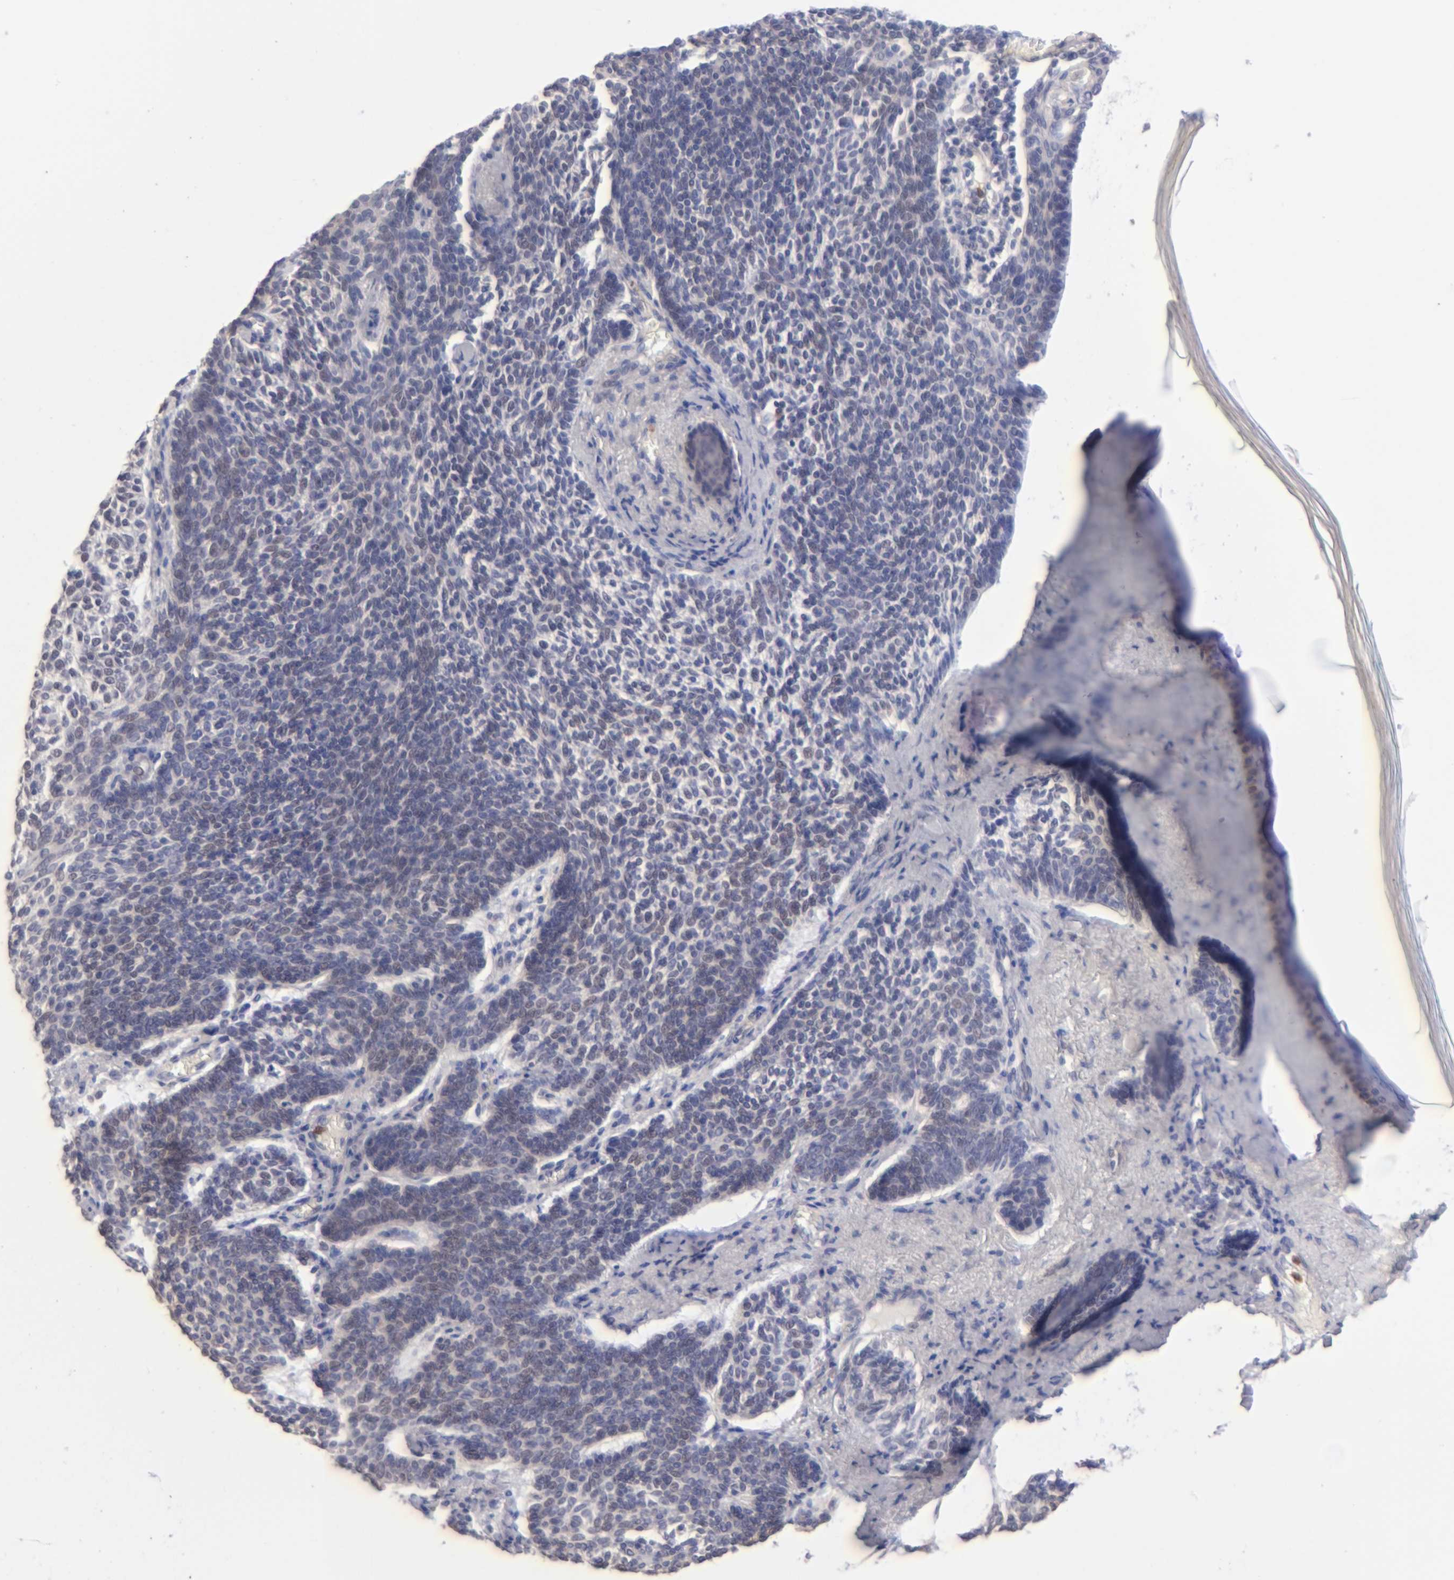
{"staining": {"intensity": "weak", "quantity": "25%-75%", "location": "nuclear"}, "tissue": "skin cancer", "cell_type": "Tumor cells", "image_type": "cancer", "snomed": [{"axis": "morphology", "description": "Normal tissue, NOS"}, {"axis": "morphology", "description": "Basal cell carcinoma"}, {"axis": "topography", "description": "Skin"}], "caption": "An immunohistochemistry (IHC) photomicrograph of neoplastic tissue is shown. Protein staining in brown labels weak nuclear positivity in skin basal cell carcinoma within tumor cells.", "gene": "MGAM", "patient": {"sex": "female", "age": 70}}